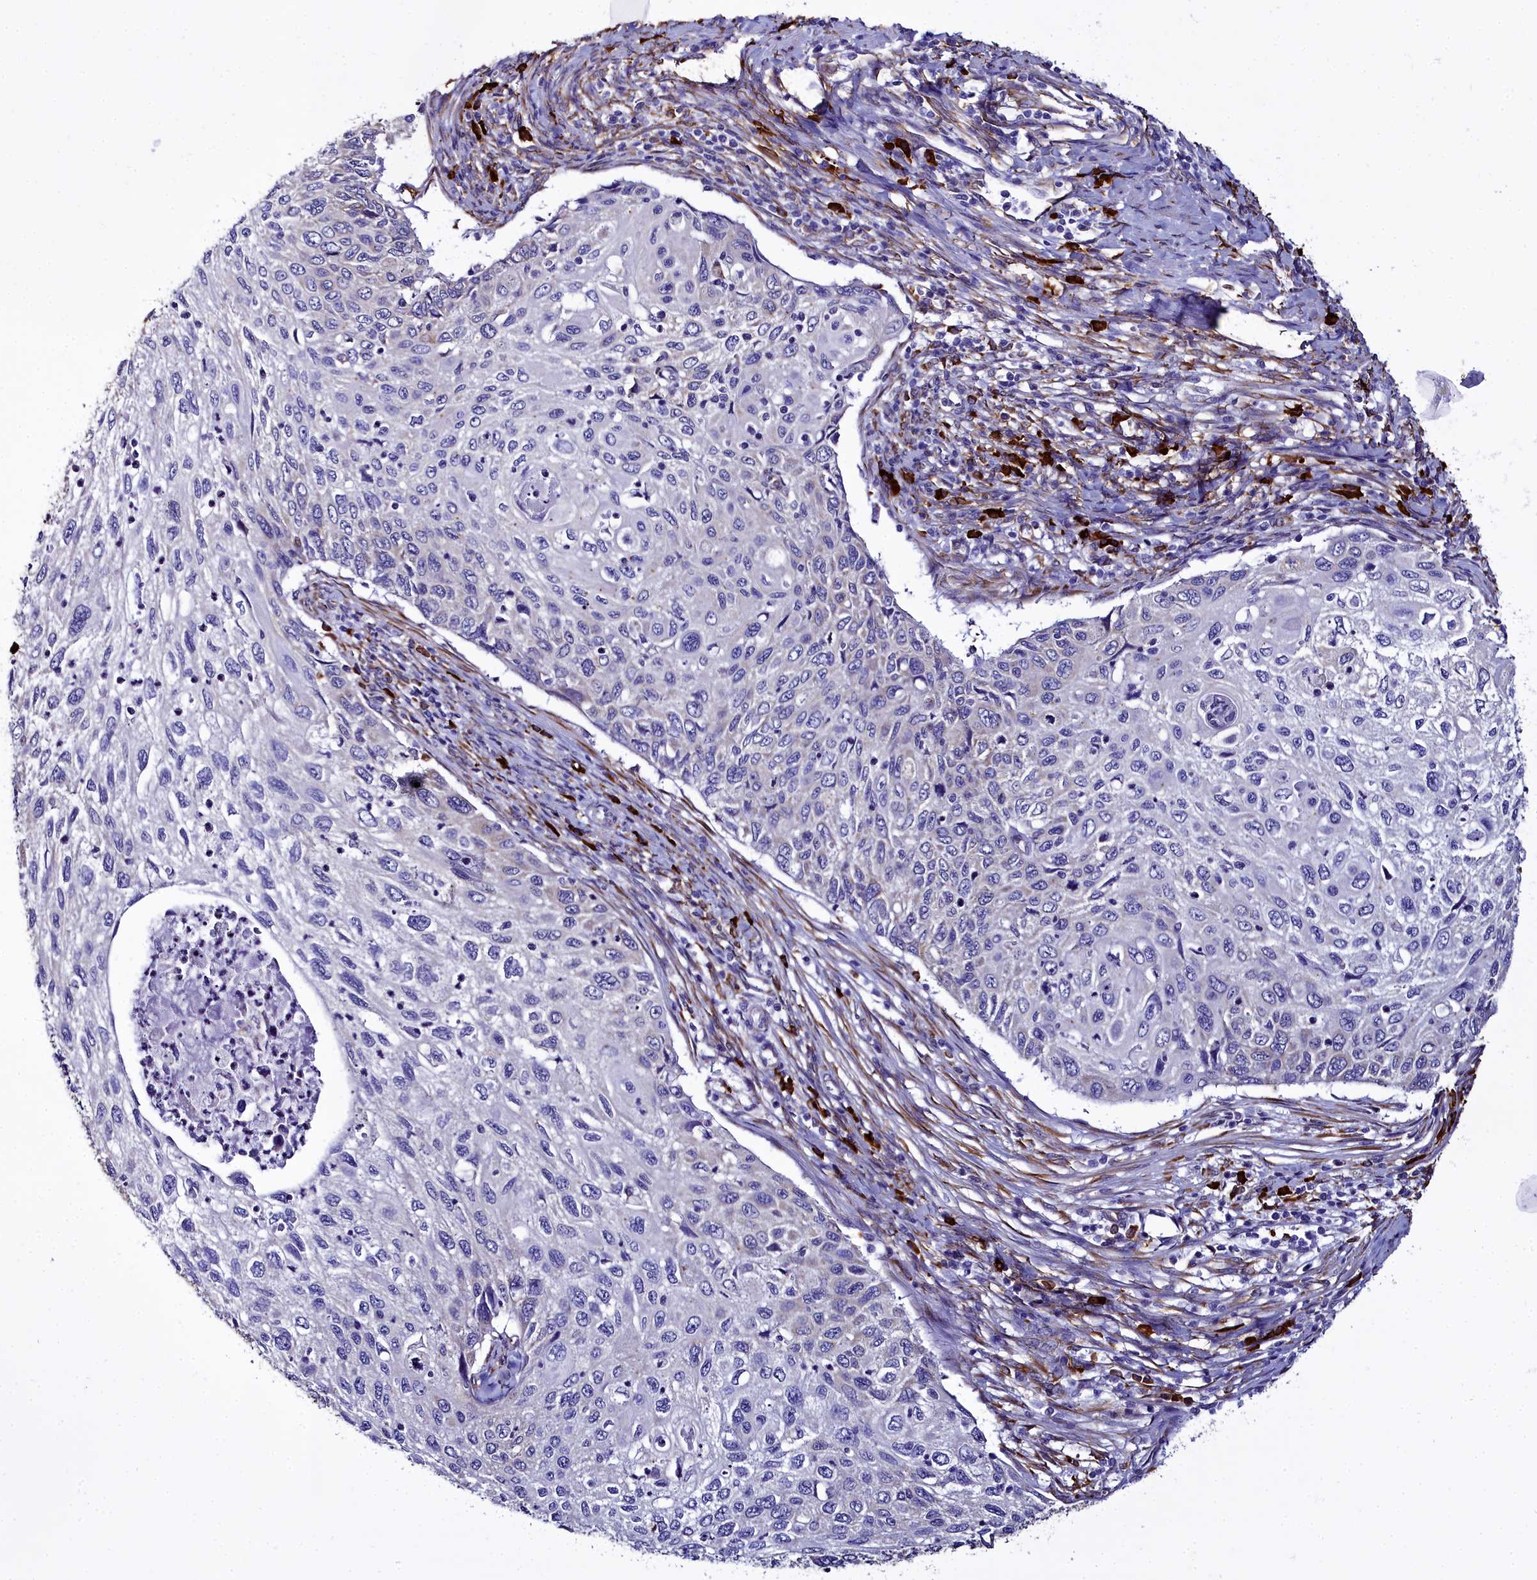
{"staining": {"intensity": "negative", "quantity": "none", "location": "none"}, "tissue": "cervical cancer", "cell_type": "Tumor cells", "image_type": "cancer", "snomed": [{"axis": "morphology", "description": "Squamous cell carcinoma, NOS"}, {"axis": "topography", "description": "Cervix"}], "caption": "Tumor cells are negative for protein expression in human cervical cancer.", "gene": "TXNDC5", "patient": {"sex": "female", "age": 70}}